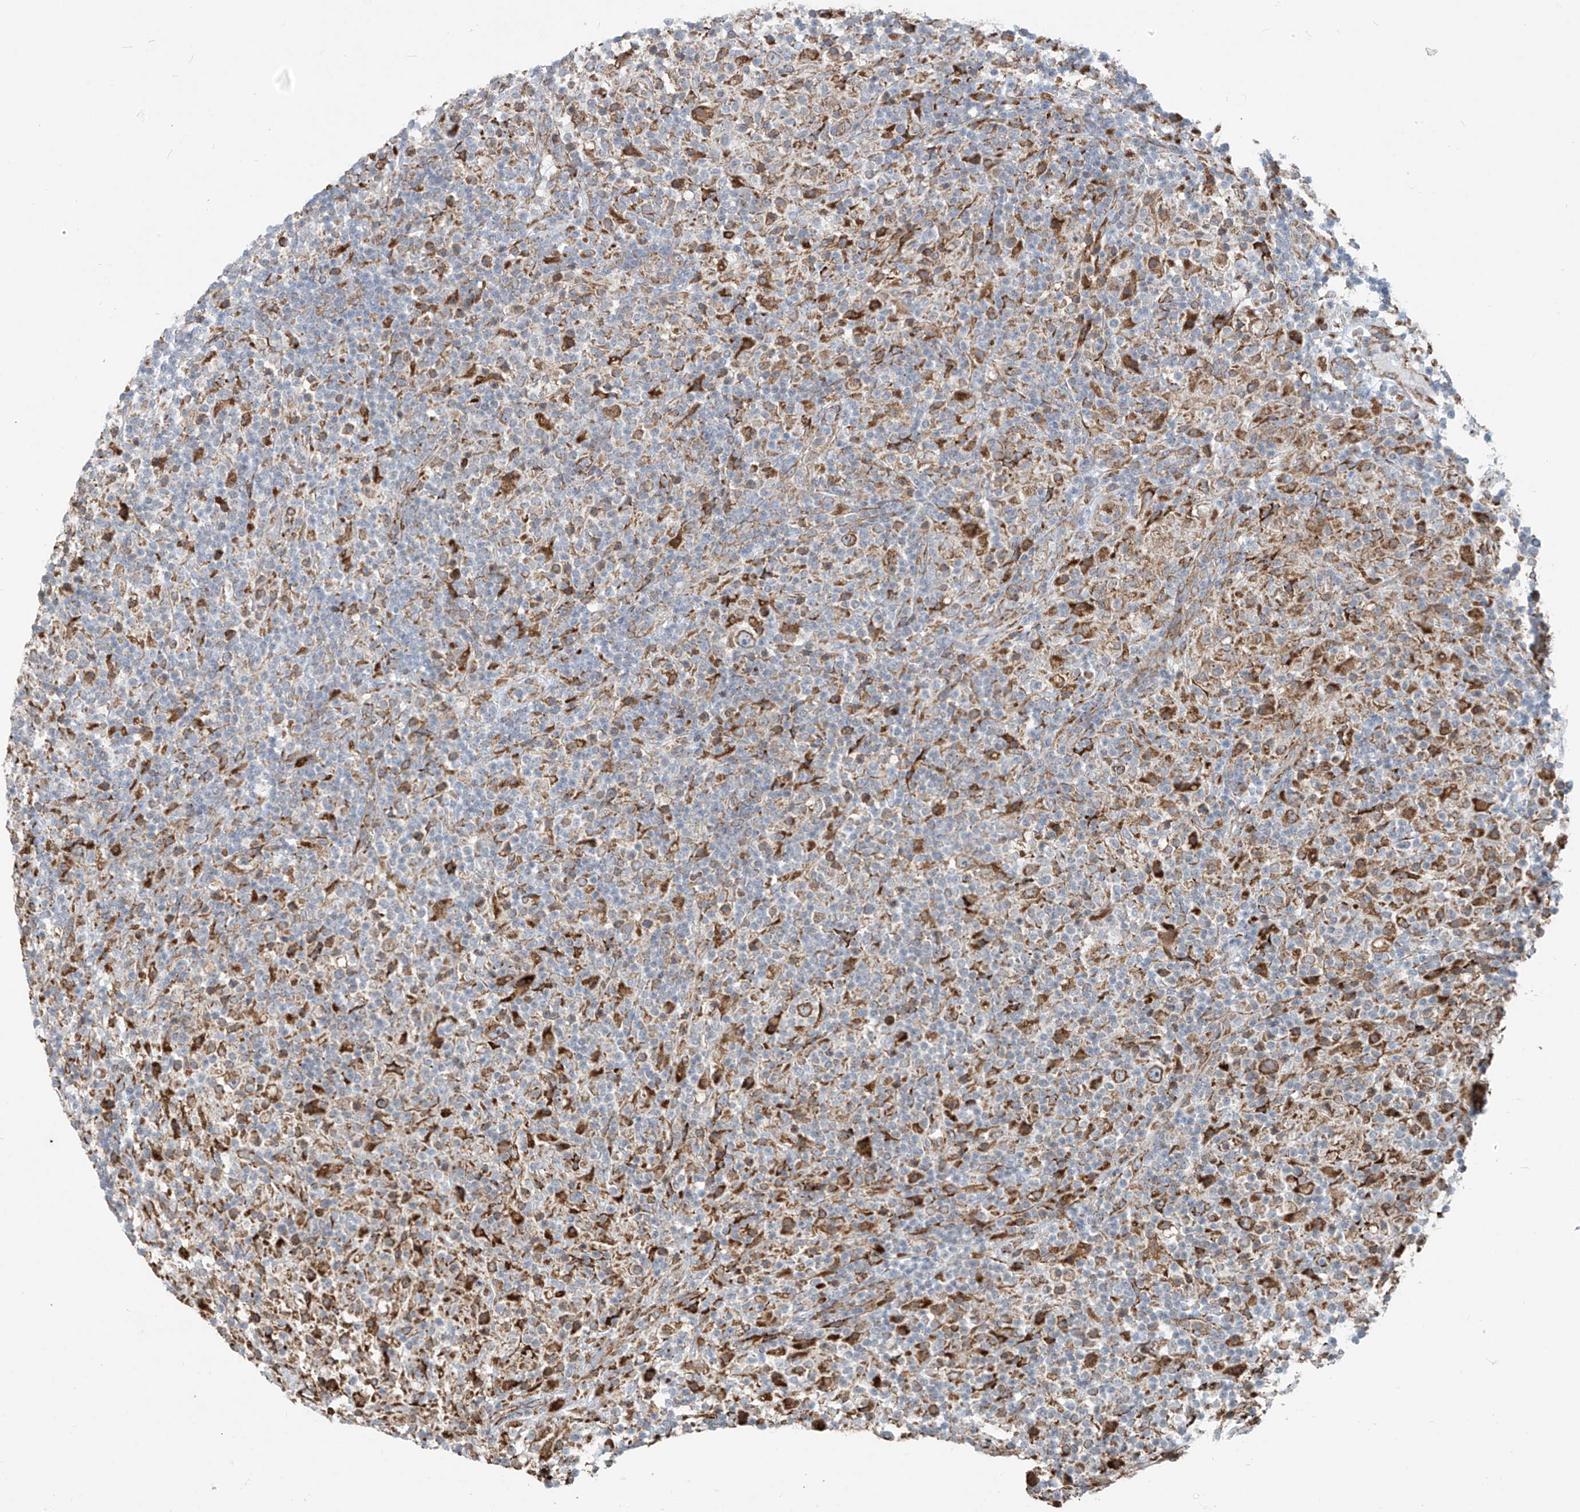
{"staining": {"intensity": "moderate", "quantity": ">75%", "location": "cytoplasmic/membranous"}, "tissue": "lymphoma", "cell_type": "Tumor cells", "image_type": "cancer", "snomed": [{"axis": "morphology", "description": "Hodgkin's disease, NOS"}, {"axis": "topography", "description": "Lymph node"}], "caption": "The histopathology image exhibits staining of Hodgkin's disease, revealing moderate cytoplasmic/membranous protein positivity (brown color) within tumor cells.", "gene": "KATNIP", "patient": {"sex": "male", "age": 70}}